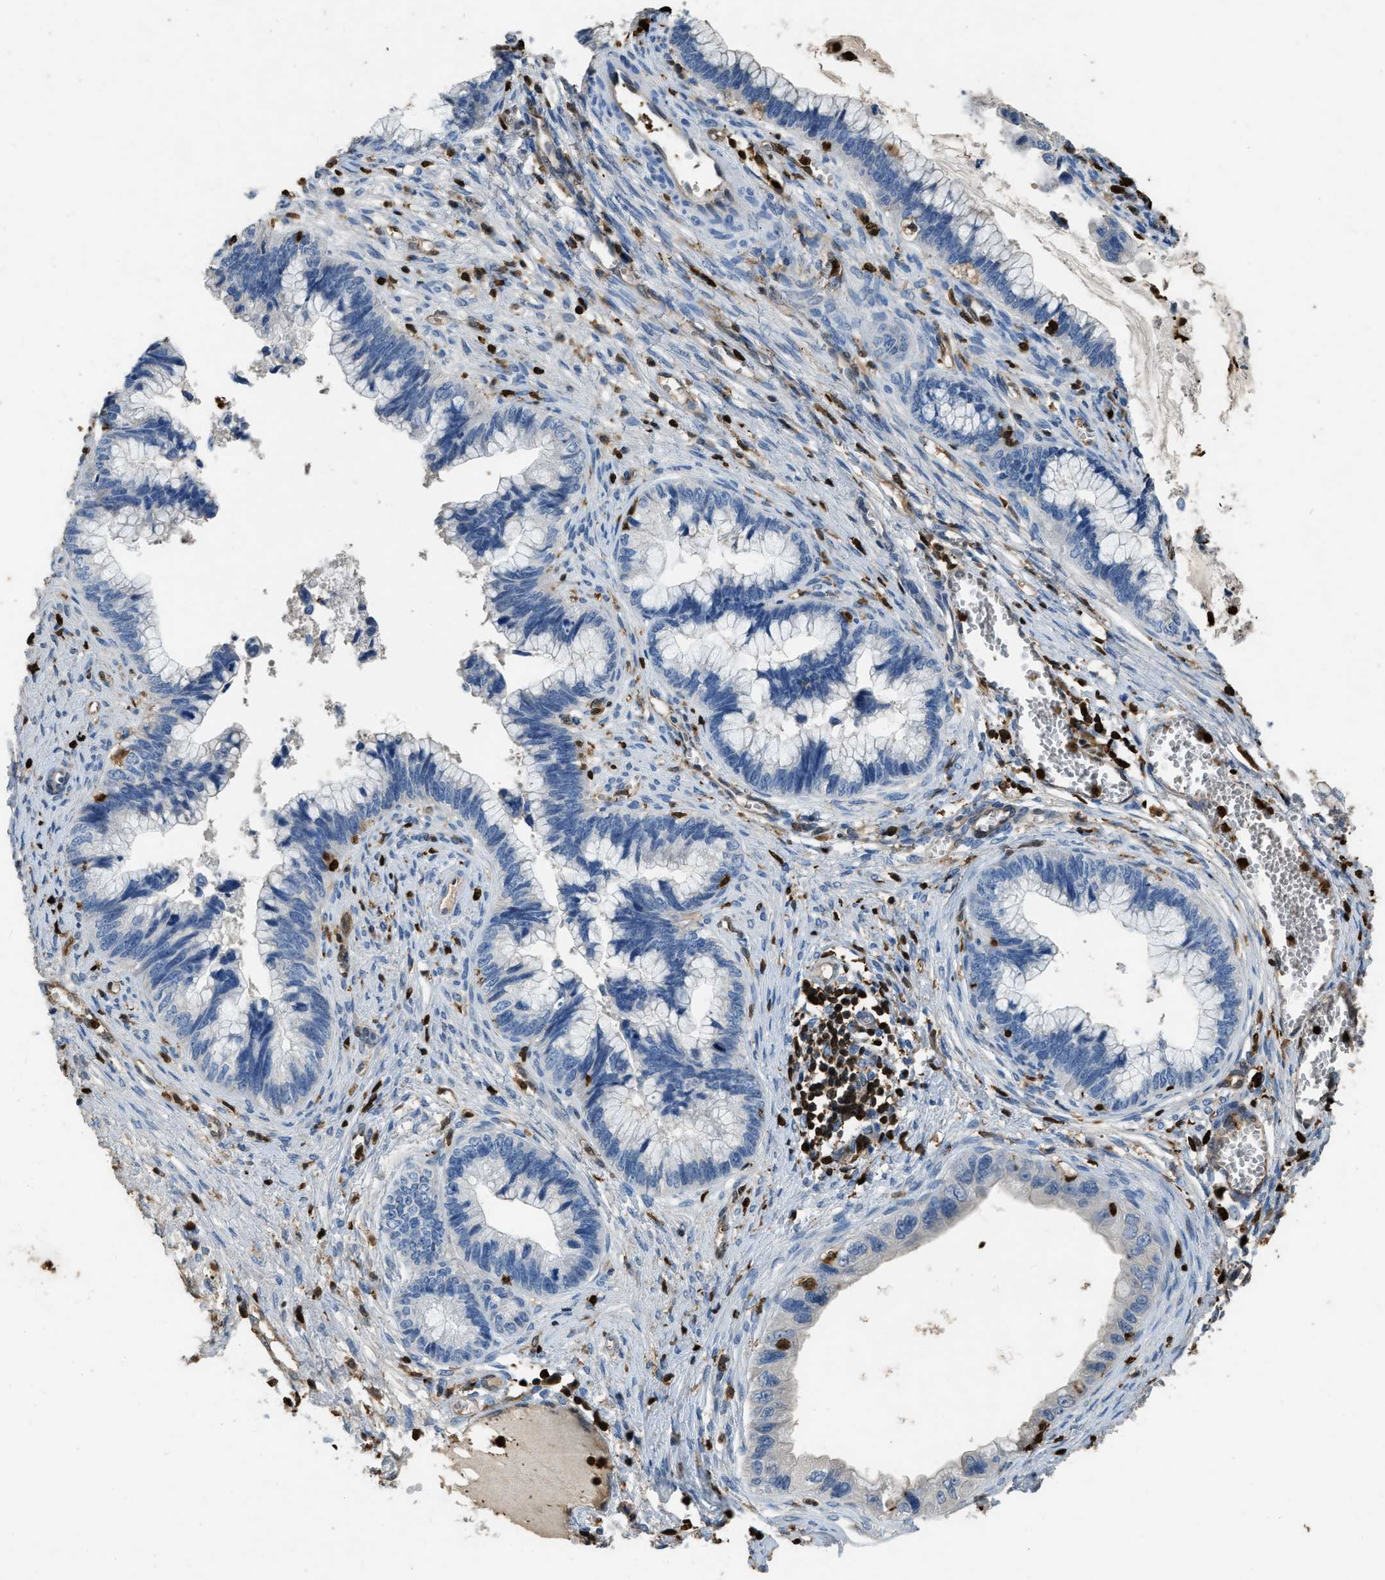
{"staining": {"intensity": "negative", "quantity": "none", "location": "none"}, "tissue": "cervical cancer", "cell_type": "Tumor cells", "image_type": "cancer", "snomed": [{"axis": "morphology", "description": "Adenocarcinoma, NOS"}, {"axis": "topography", "description": "Cervix"}], "caption": "Immunohistochemical staining of cervical adenocarcinoma exhibits no significant positivity in tumor cells.", "gene": "ARHGDIB", "patient": {"sex": "female", "age": 44}}